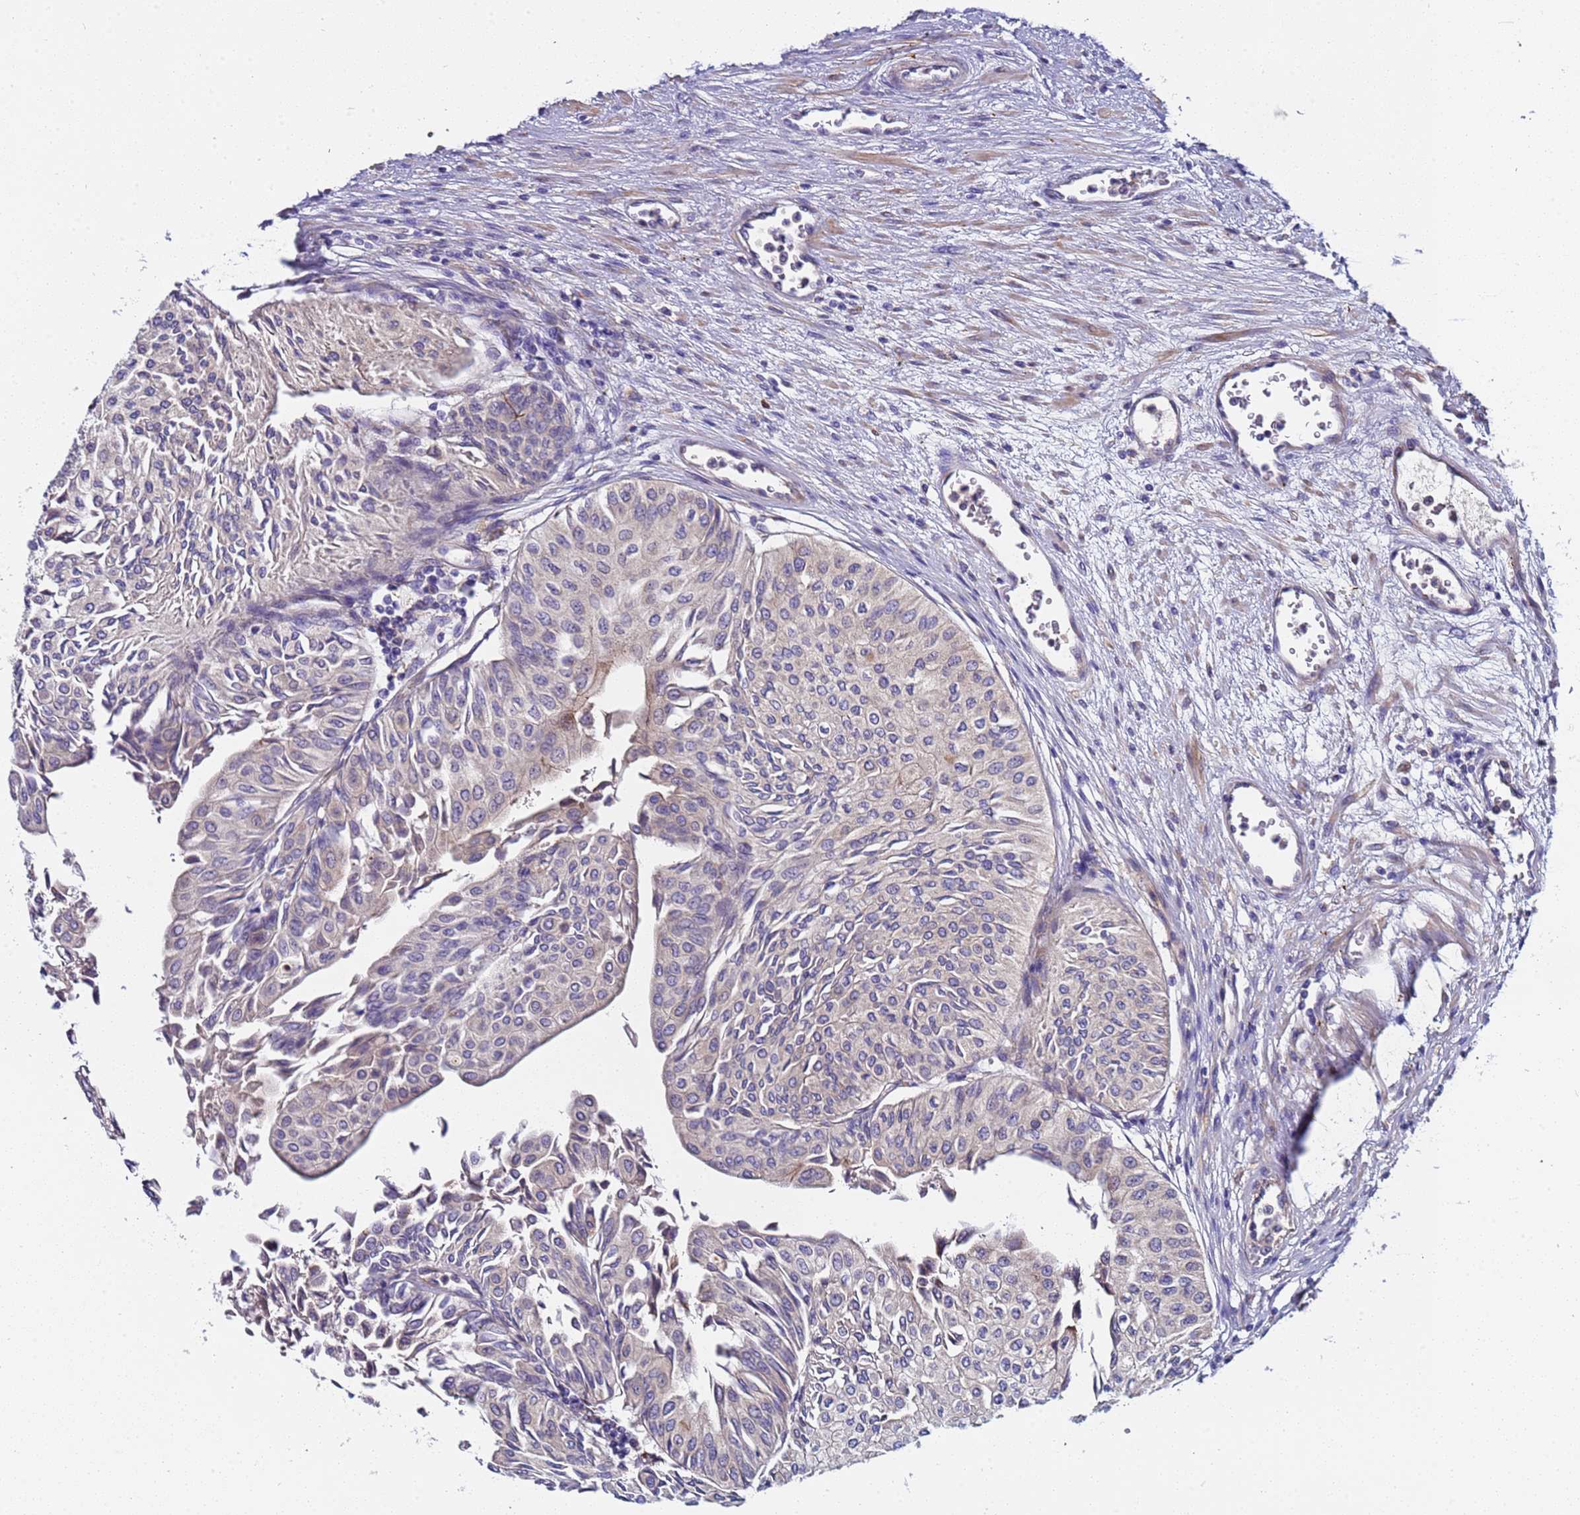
{"staining": {"intensity": "weak", "quantity": "<25%", "location": "cytoplasmic/membranous"}, "tissue": "urothelial cancer", "cell_type": "Tumor cells", "image_type": "cancer", "snomed": [{"axis": "morphology", "description": "Urothelial carcinoma, Low grade"}, {"axis": "topography", "description": "Urinary bladder"}], "caption": "A high-resolution histopathology image shows immunohistochemistry (IHC) staining of low-grade urothelial carcinoma, which reveals no significant positivity in tumor cells. (Stains: DAB (3,3'-diaminobenzidine) IHC with hematoxylin counter stain, Microscopy: brightfield microscopy at high magnification).", "gene": "PAQR7", "patient": {"sex": "male", "age": 67}}